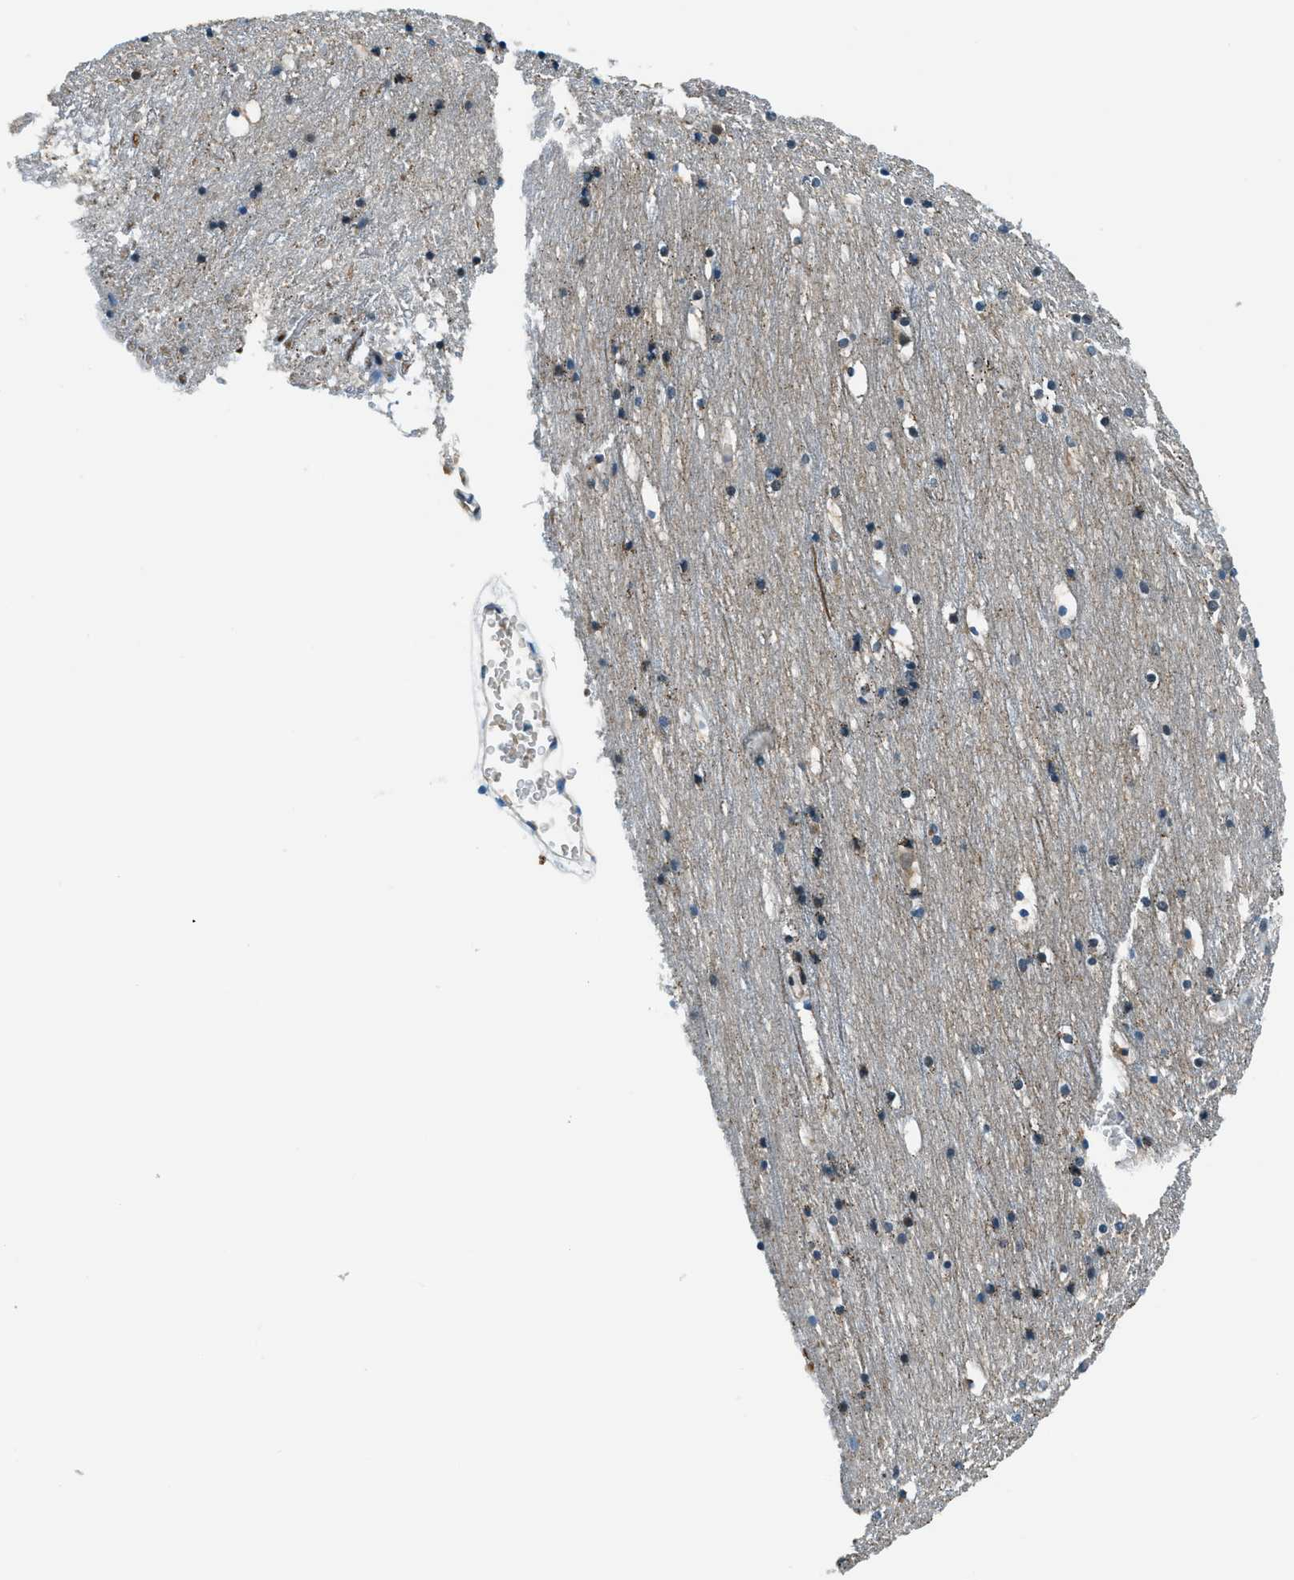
{"staining": {"intensity": "negative", "quantity": "none", "location": "none"}, "tissue": "cerebral cortex", "cell_type": "Endothelial cells", "image_type": "normal", "snomed": [{"axis": "morphology", "description": "Normal tissue, NOS"}, {"axis": "topography", "description": "Cerebral cortex"}], "caption": "DAB (3,3'-diaminobenzidine) immunohistochemical staining of benign cerebral cortex displays no significant staining in endothelial cells. The staining was performed using DAB (3,3'-diaminobenzidine) to visualize the protein expression in brown, while the nuclei were stained in blue with hematoxylin (Magnification: 20x).", "gene": "GINM1", "patient": {"sex": "male", "age": 45}}